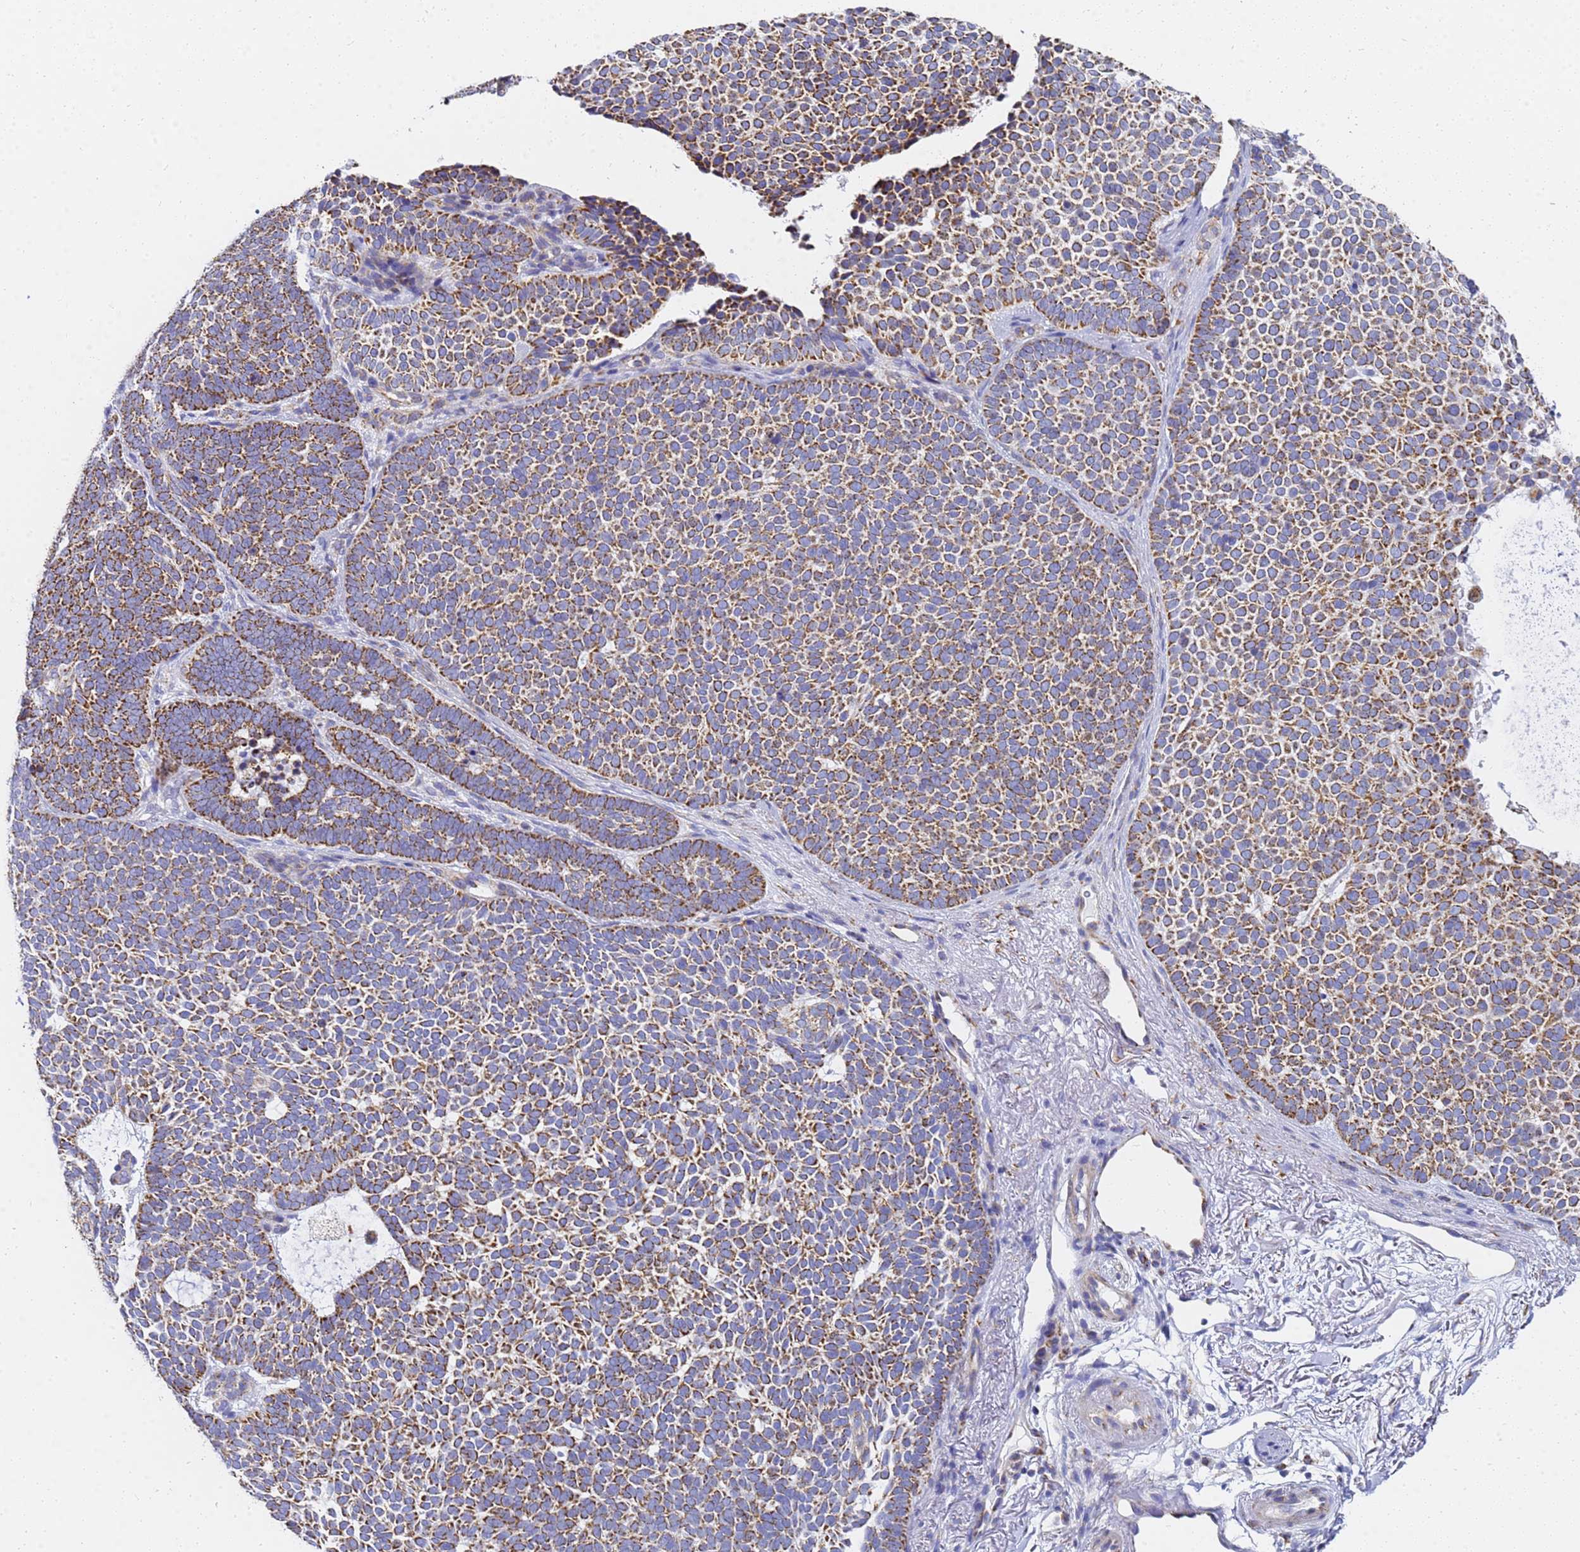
{"staining": {"intensity": "moderate", "quantity": ">75%", "location": "cytoplasmic/membranous"}, "tissue": "skin cancer", "cell_type": "Tumor cells", "image_type": "cancer", "snomed": [{"axis": "morphology", "description": "Basal cell carcinoma"}, {"axis": "topography", "description": "Skin"}], "caption": "Protein expression by immunohistochemistry (IHC) exhibits moderate cytoplasmic/membranous expression in about >75% of tumor cells in skin basal cell carcinoma. (Brightfield microscopy of DAB IHC at high magnification).", "gene": "CNIH4", "patient": {"sex": "female", "age": 77}}